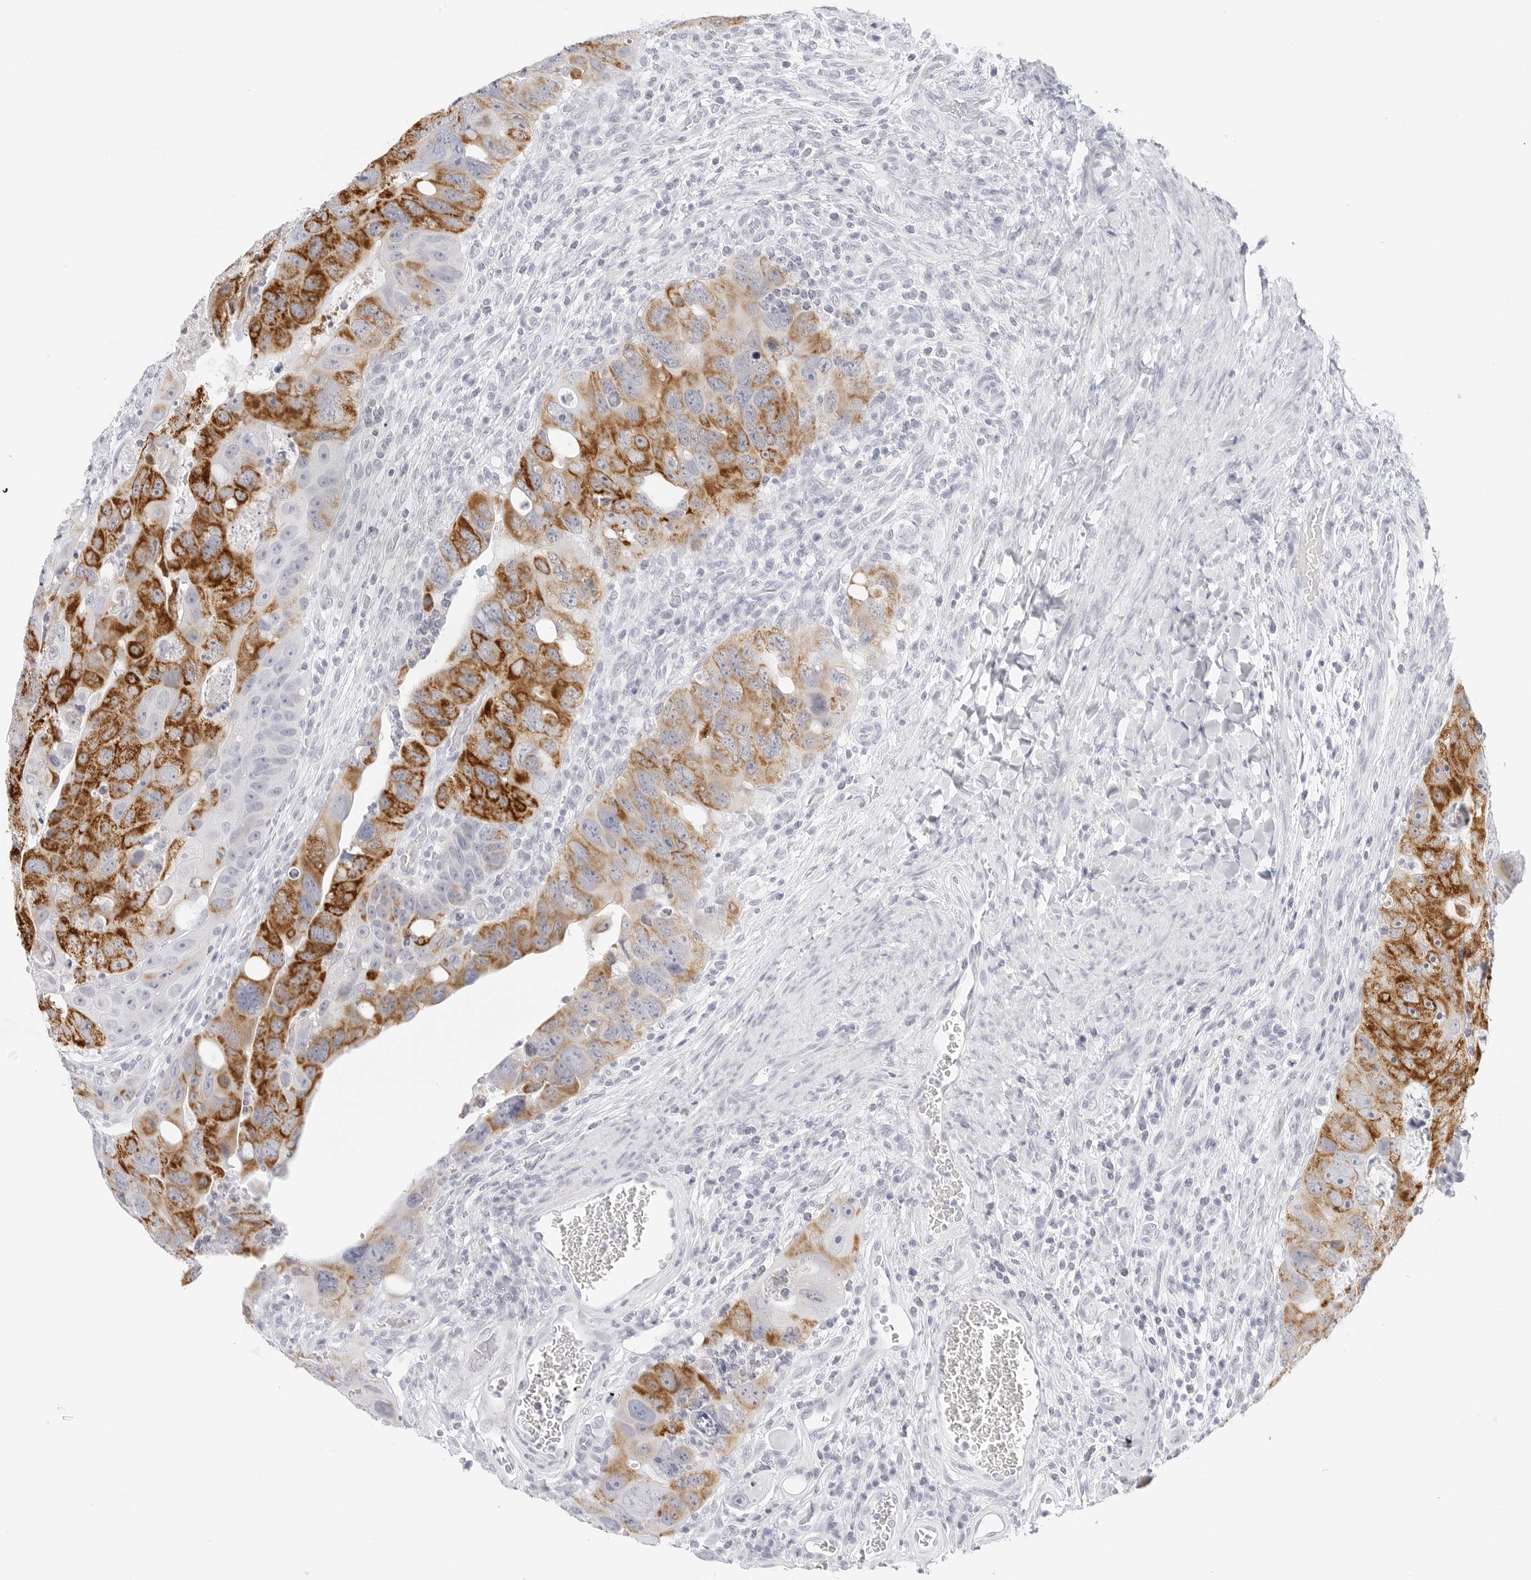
{"staining": {"intensity": "strong", "quantity": "25%-75%", "location": "cytoplasmic/membranous"}, "tissue": "colorectal cancer", "cell_type": "Tumor cells", "image_type": "cancer", "snomed": [{"axis": "morphology", "description": "Adenocarcinoma, NOS"}, {"axis": "topography", "description": "Rectum"}], "caption": "Immunohistochemistry (DAB (3,3'-diaminobenzidine)) staining of human colorectal cancer exhibits strong cytoplasmic/membranous protein positivity in about 25%-75% of tumor cells. (DAB (3,3'-diaminobenzidine) IHC, brown staining for protein, blue staining for nuclei).", "gene": "HMGCS2", "patient": {"sex": "male", "age": 59}}